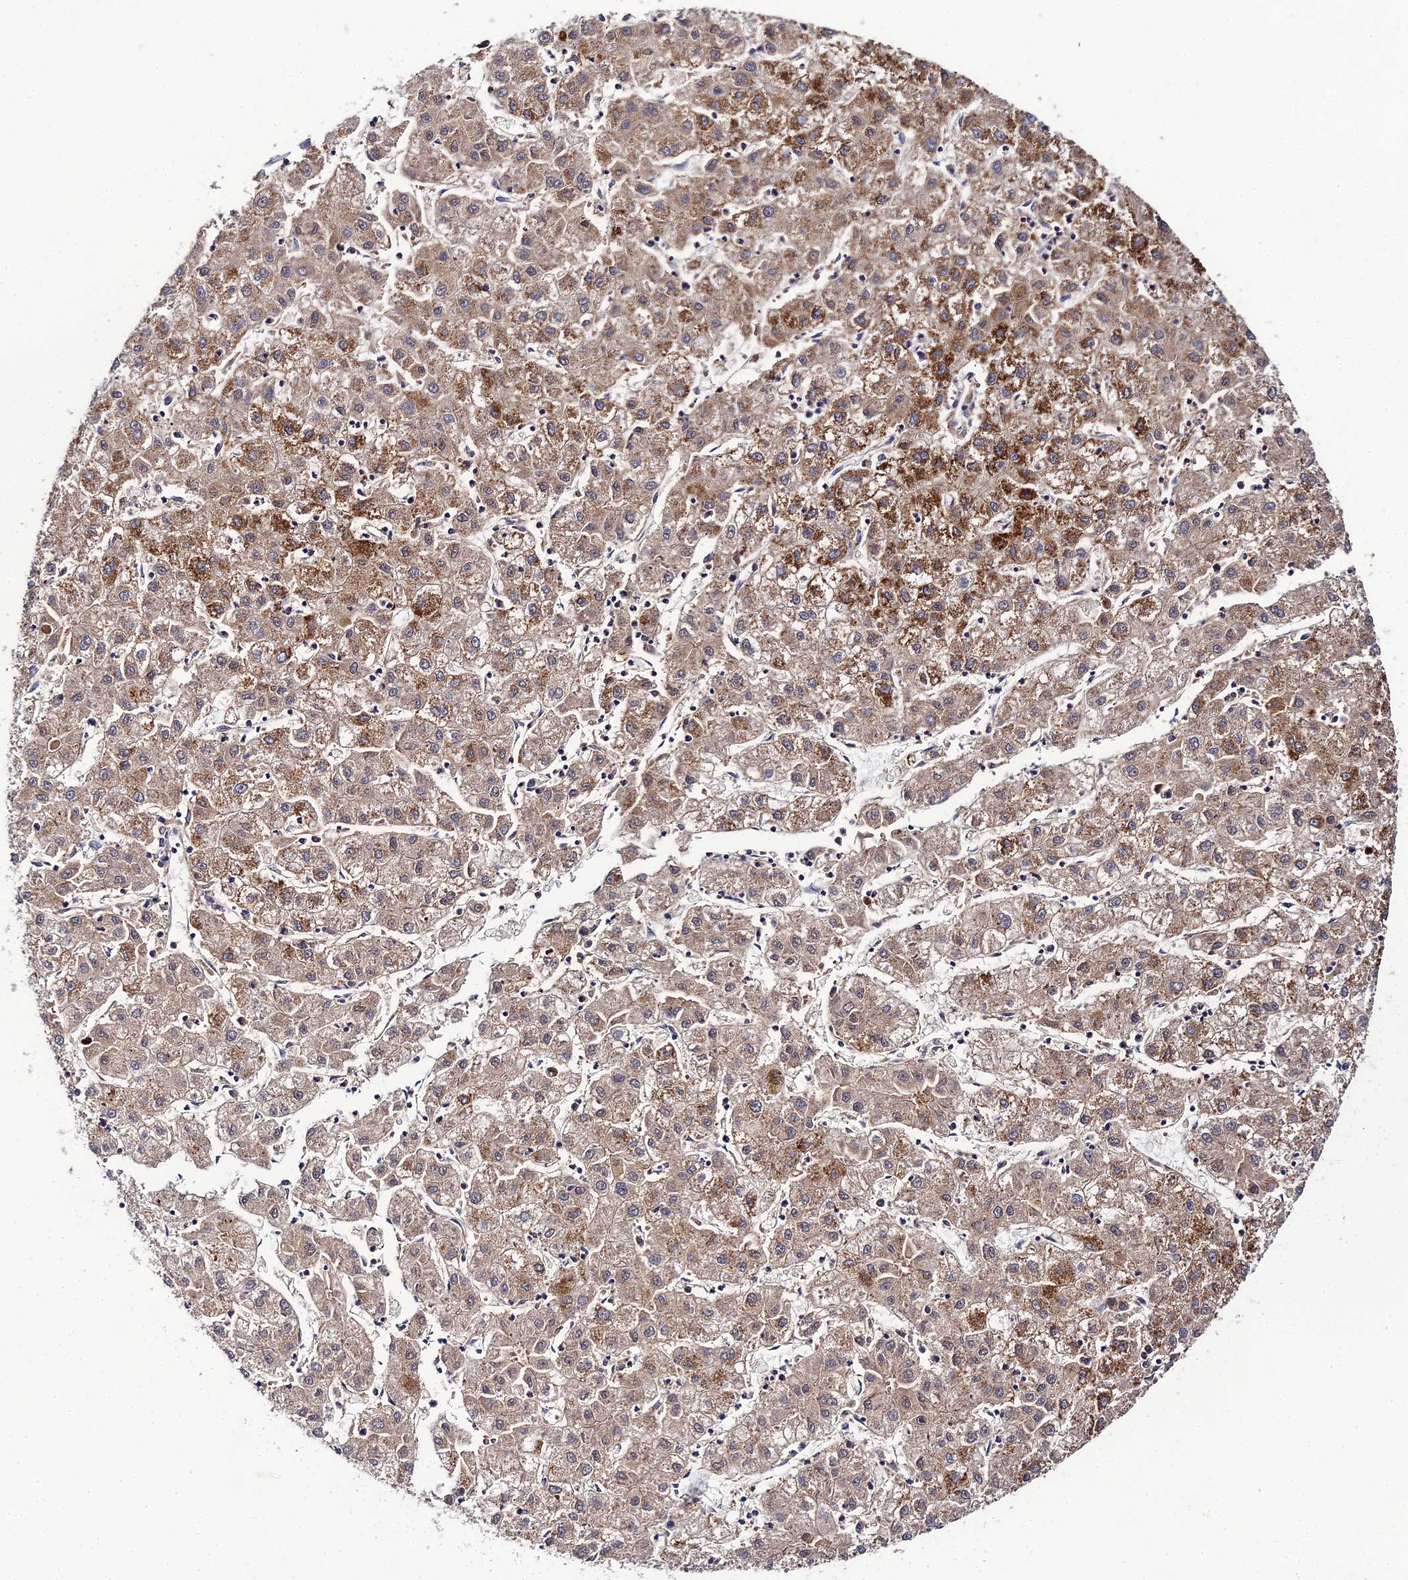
{"staining": {"intensity": "moderate", "quantity": ">75%", "location": "cytoplasmic/membranous"}, "tissue": "liver cancer", "cell_type": "Tumor cells", "image_type": "cancer", "snomed": [{"axis": "morphology", "description": "Carcinoma, Hepatocellular, NOS"}, {"axis": "topography", "description": "Liver"}], "caption": "Immunohistochemistry photomicrograph of neoplastic tissue: human liver cancer (hepatocellular carcinoma) stained using immunohistochemistry (IHC) demonstrates medium levels of moderate protein expression localized specifically in the cytoplasmic/membranous of tumor cells, appearing as a cytoplasmic/membranous brown color.", "gene": "LSM5", "patient": {"sex": "male", "age": 72}}